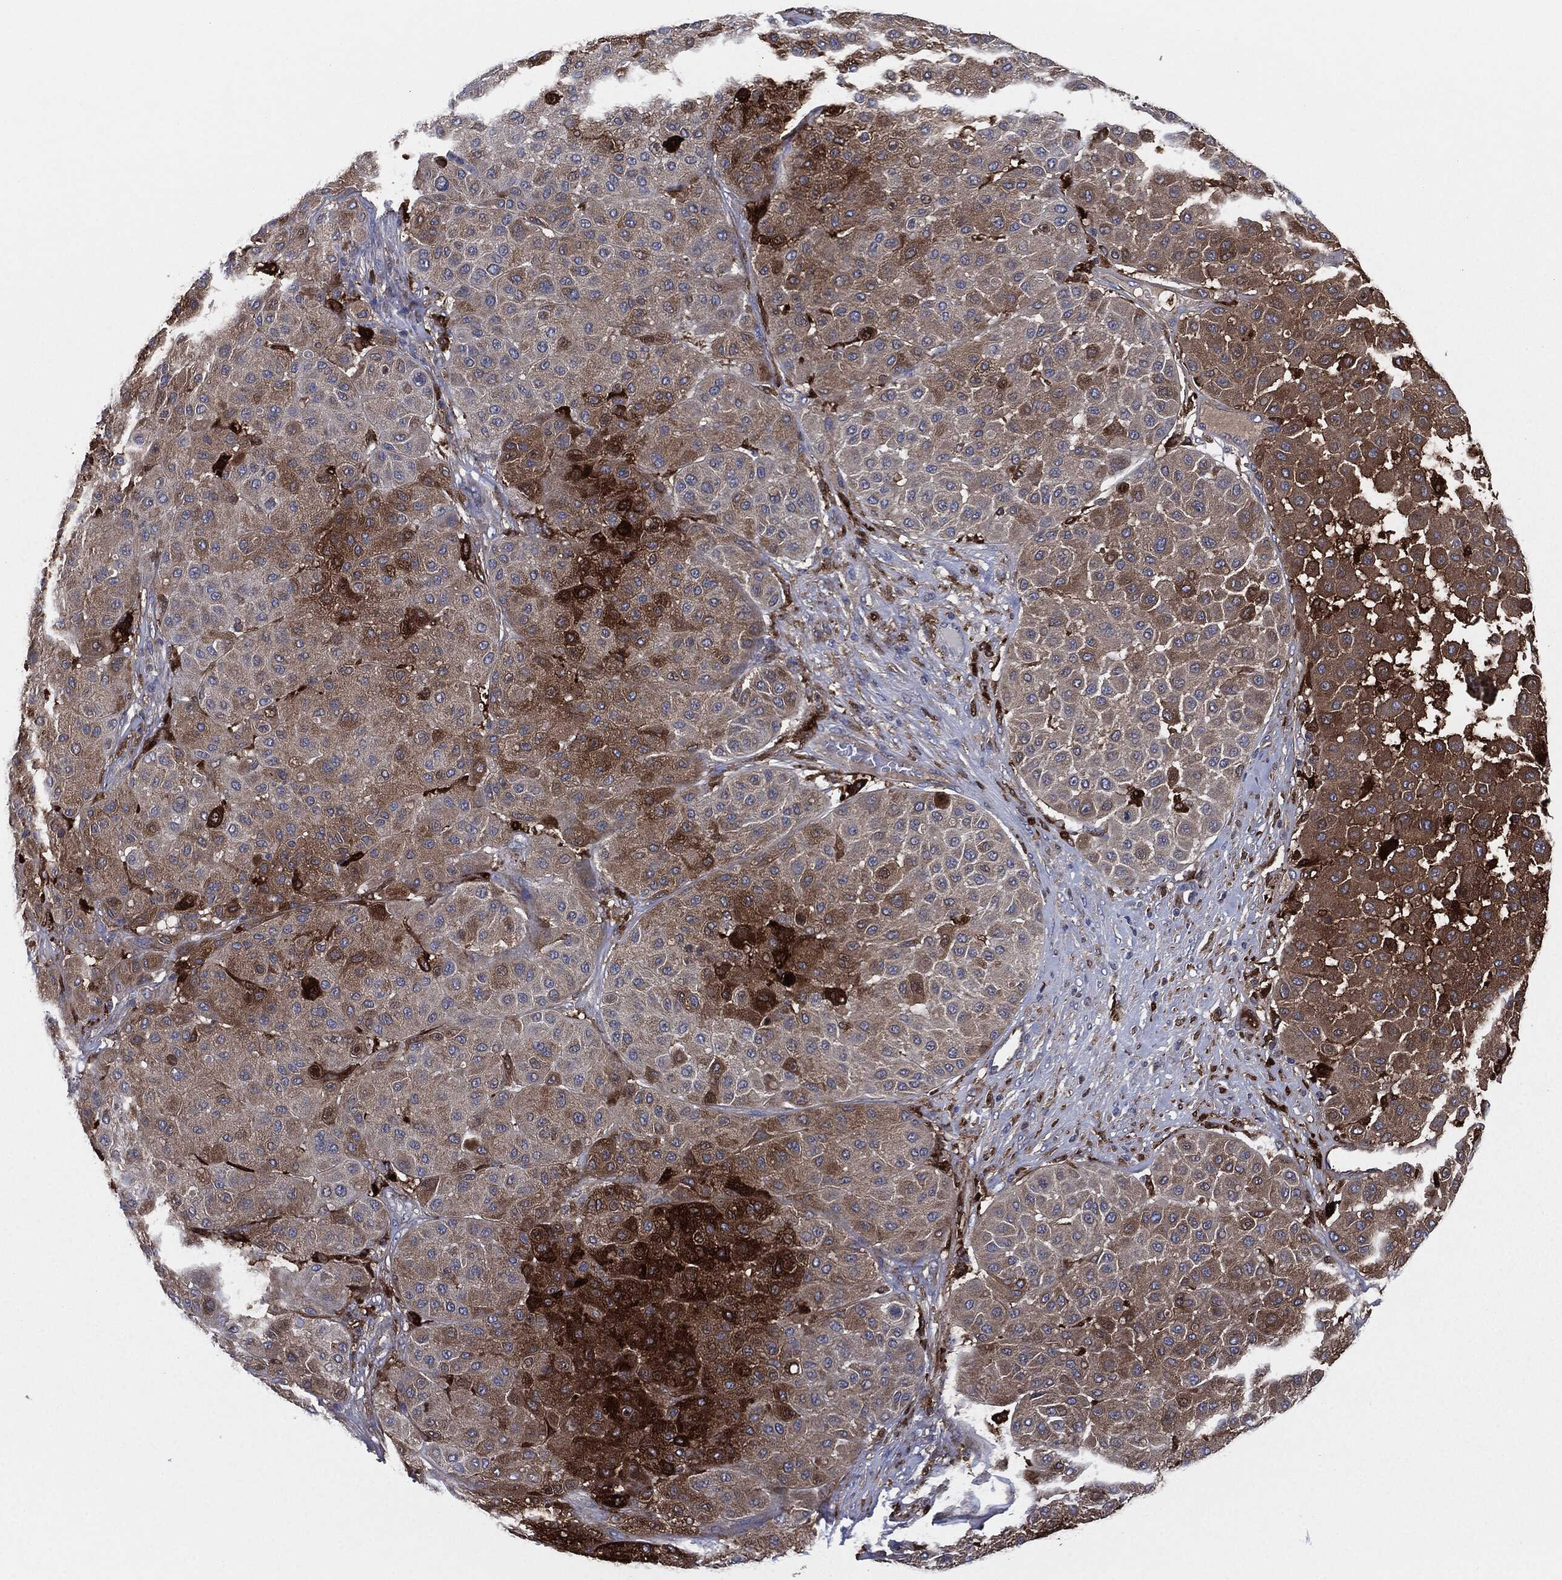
{"staining": {"intensity": "moderate", "quantity": "<25%", "location": "cytoplasmic/membranous"}, "tissue": "melanoma", "cell_type": "Tumor cells", "image_type": "cancer", "snomed": [{"axis": "morphology", "description": "Malignant melanoma, Metastatic site"}, {"axis": "topography", "description": "Smooth muscle"}], "caption": "Brown immunohistochemical staining in malignant melanoma (metastatic site) demonstrates moderate cytoplasmic/membranous expression in about <25% of tumor cells. (DAB IHC, brown staining for protein, blue staining for nuclei).", "gene": "TMEM11", "patient": {"sex": "male", "age": 41}}